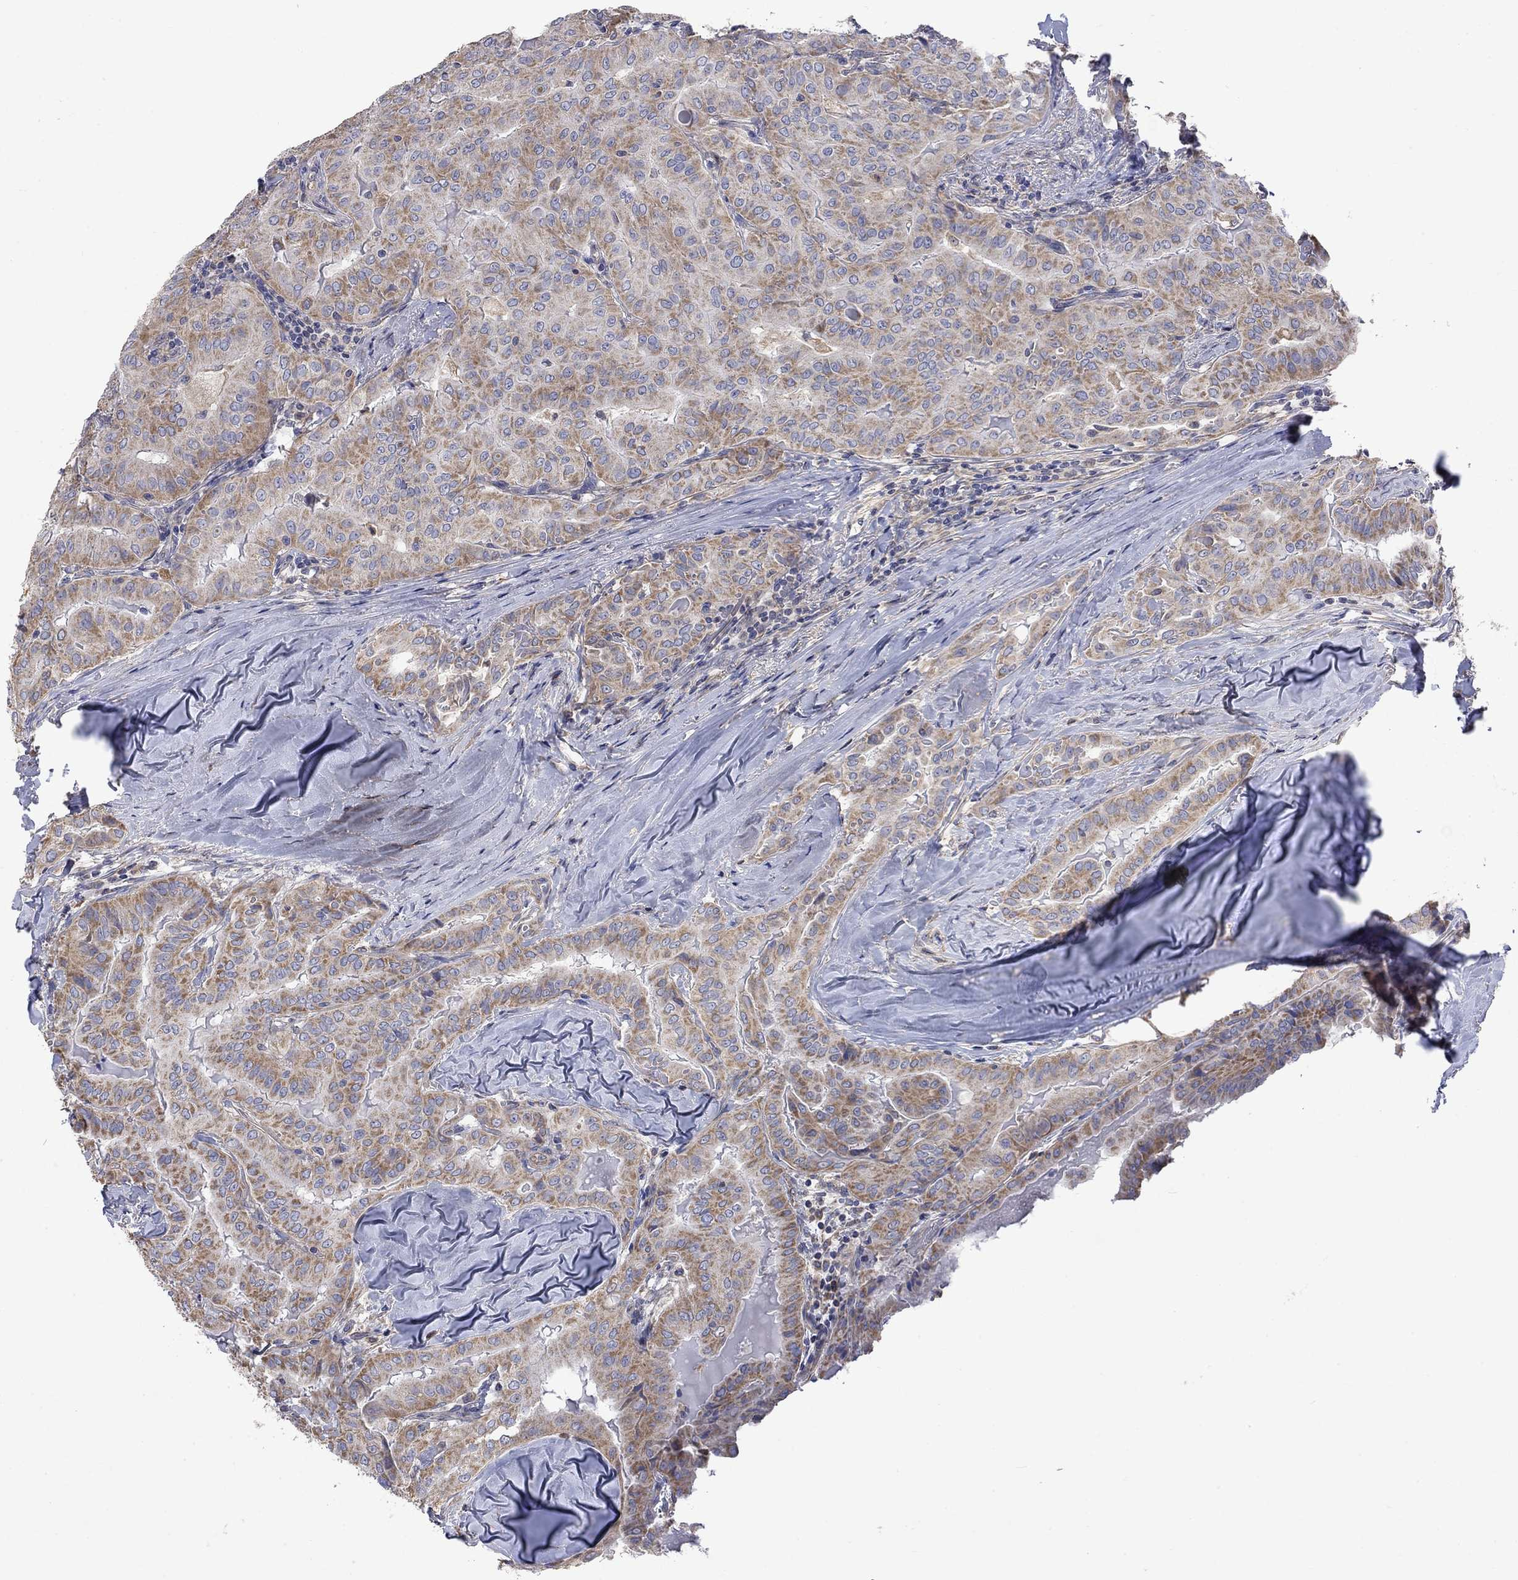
{"staining": {"intensity": "moderate", "quantity": "25%-75%", "location": "cytoplasmic/membranous"}, "tissue": "thyroid cancer", "cell_type": "Tumor cells", "image_type": "cancer", "snomed": [{"axis": "morphology", "description": "Papillary adenocarcinoma, NOS"}, {"axis": "topography", "description": "Thyroid gland"}], "caption": "The immunohistochemical stain labels moderate cytoplasmic/membranous positivity in tumor cells of papillary adenocarcinoma (thyroid) tissue. (brown staining indicates protein expression, while blue staining denotes nuclei).", "gene": "CAMKK2", "patient": {"sex": "female", "age": 68}}